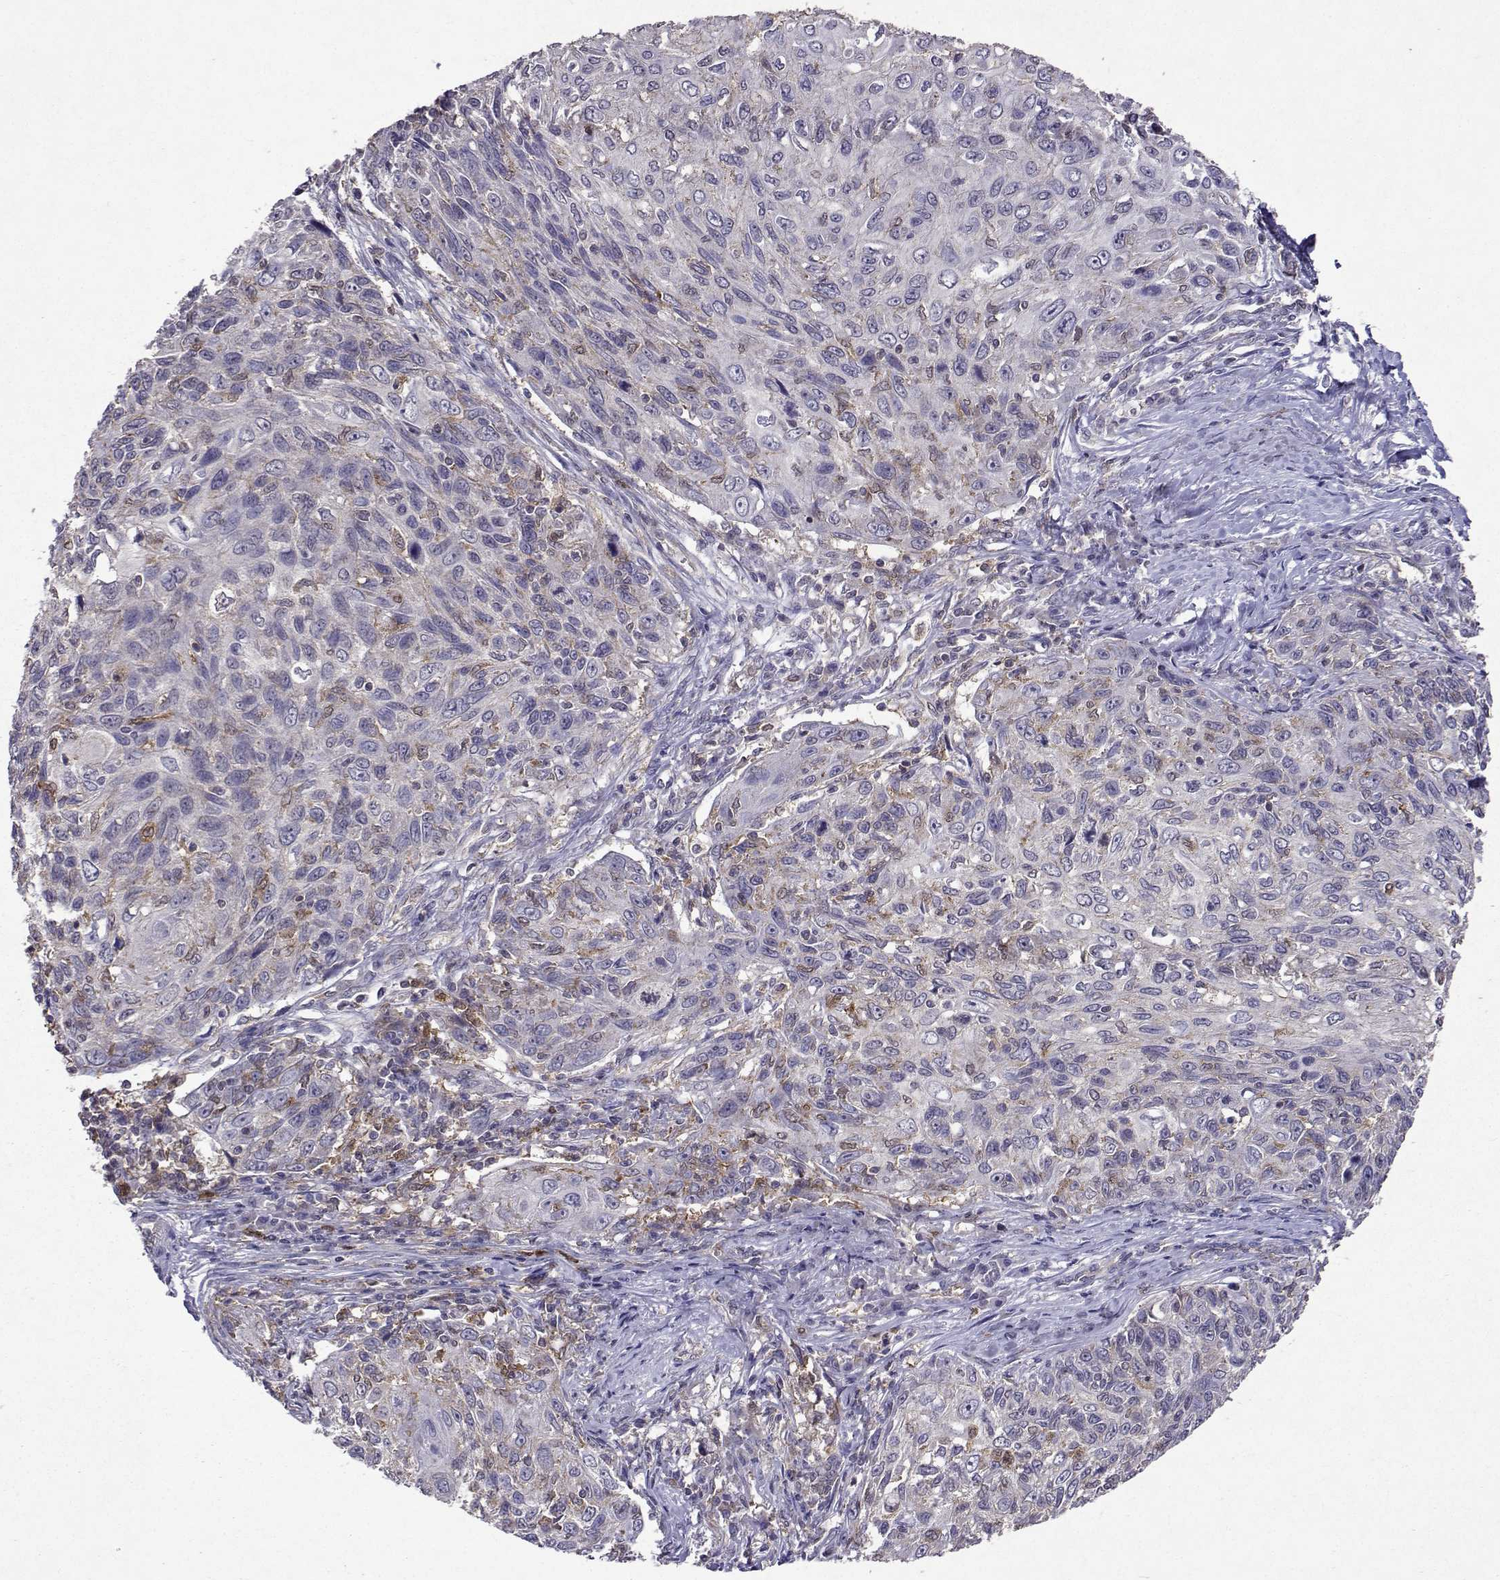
{"staining": {"intensity": "negative", "quantity": "none", "location": "none"}, "tissue": "skin cancer", "cell_type": "Tumor cells", "image_type": "cancer", "snomed": [{"axis": "morphology", "description": "Squamous cell carcinoma, NOS"}, {"axis": "topography", "description": "Skin"}], "caption": "Tumor cells show no significant protein staining in skin cancer.", "gene": "APAF1", "patient": {"sex": "male", "age": 92}}